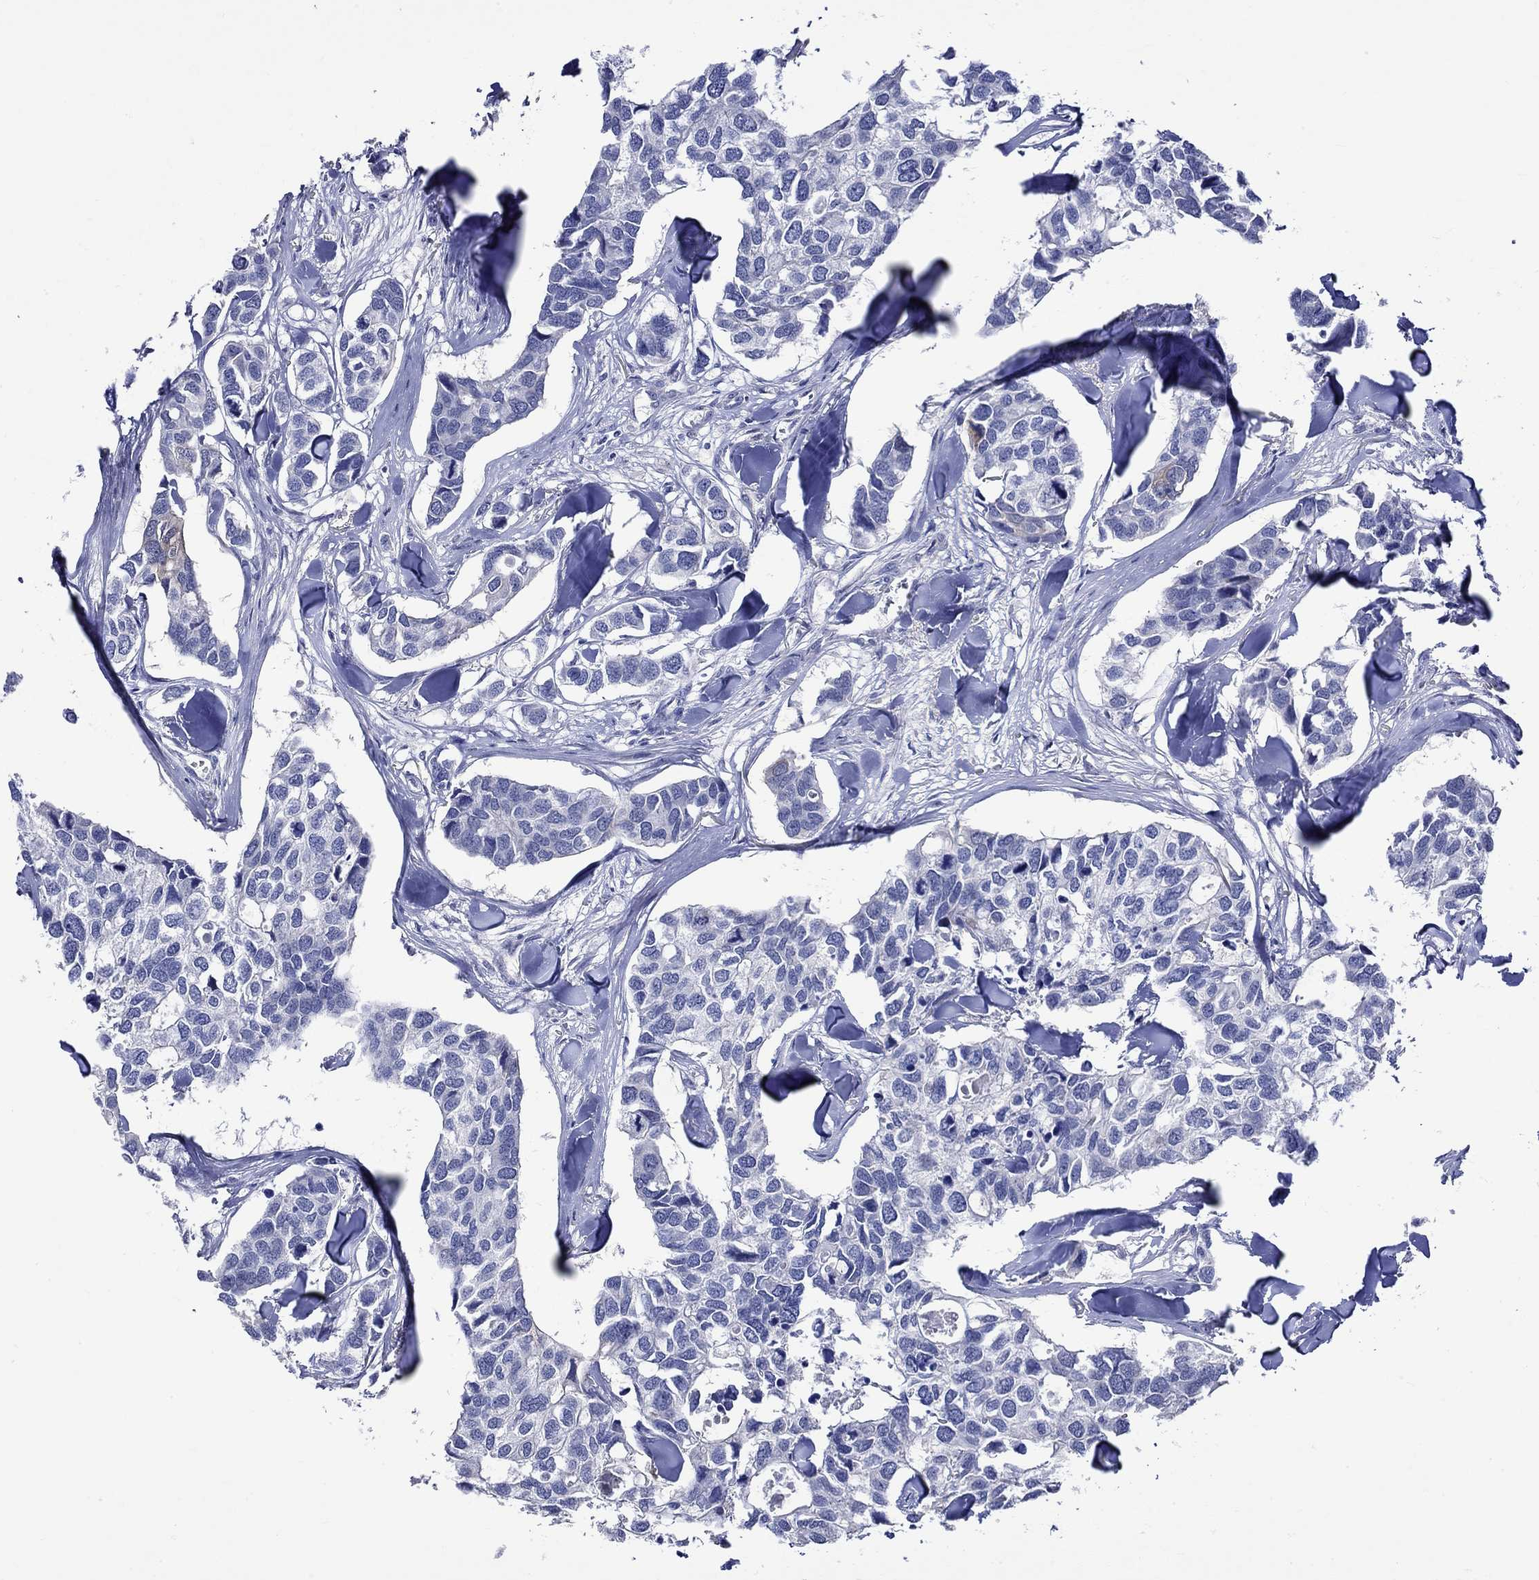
{"staining": {"intensity": "weak", "quantity": "<25%", "location": "cytoplasmic/membranous"}, "tissue": "breast cancer", "cell_type": "Tumor cells", "image_type": "cancer", "snomed": [{"axis": "morphology", "description": "Duct carcinoma"}, {"axis": "topography", "description": "Breast"}], "caption": "Immunohistochemistry (IHC) of human breast cancer (invasive ductal carcinoma) shows no positivity in tumor cells.", "gene": "CRYAB", "patient": {"sex": "female", "age": 83}}